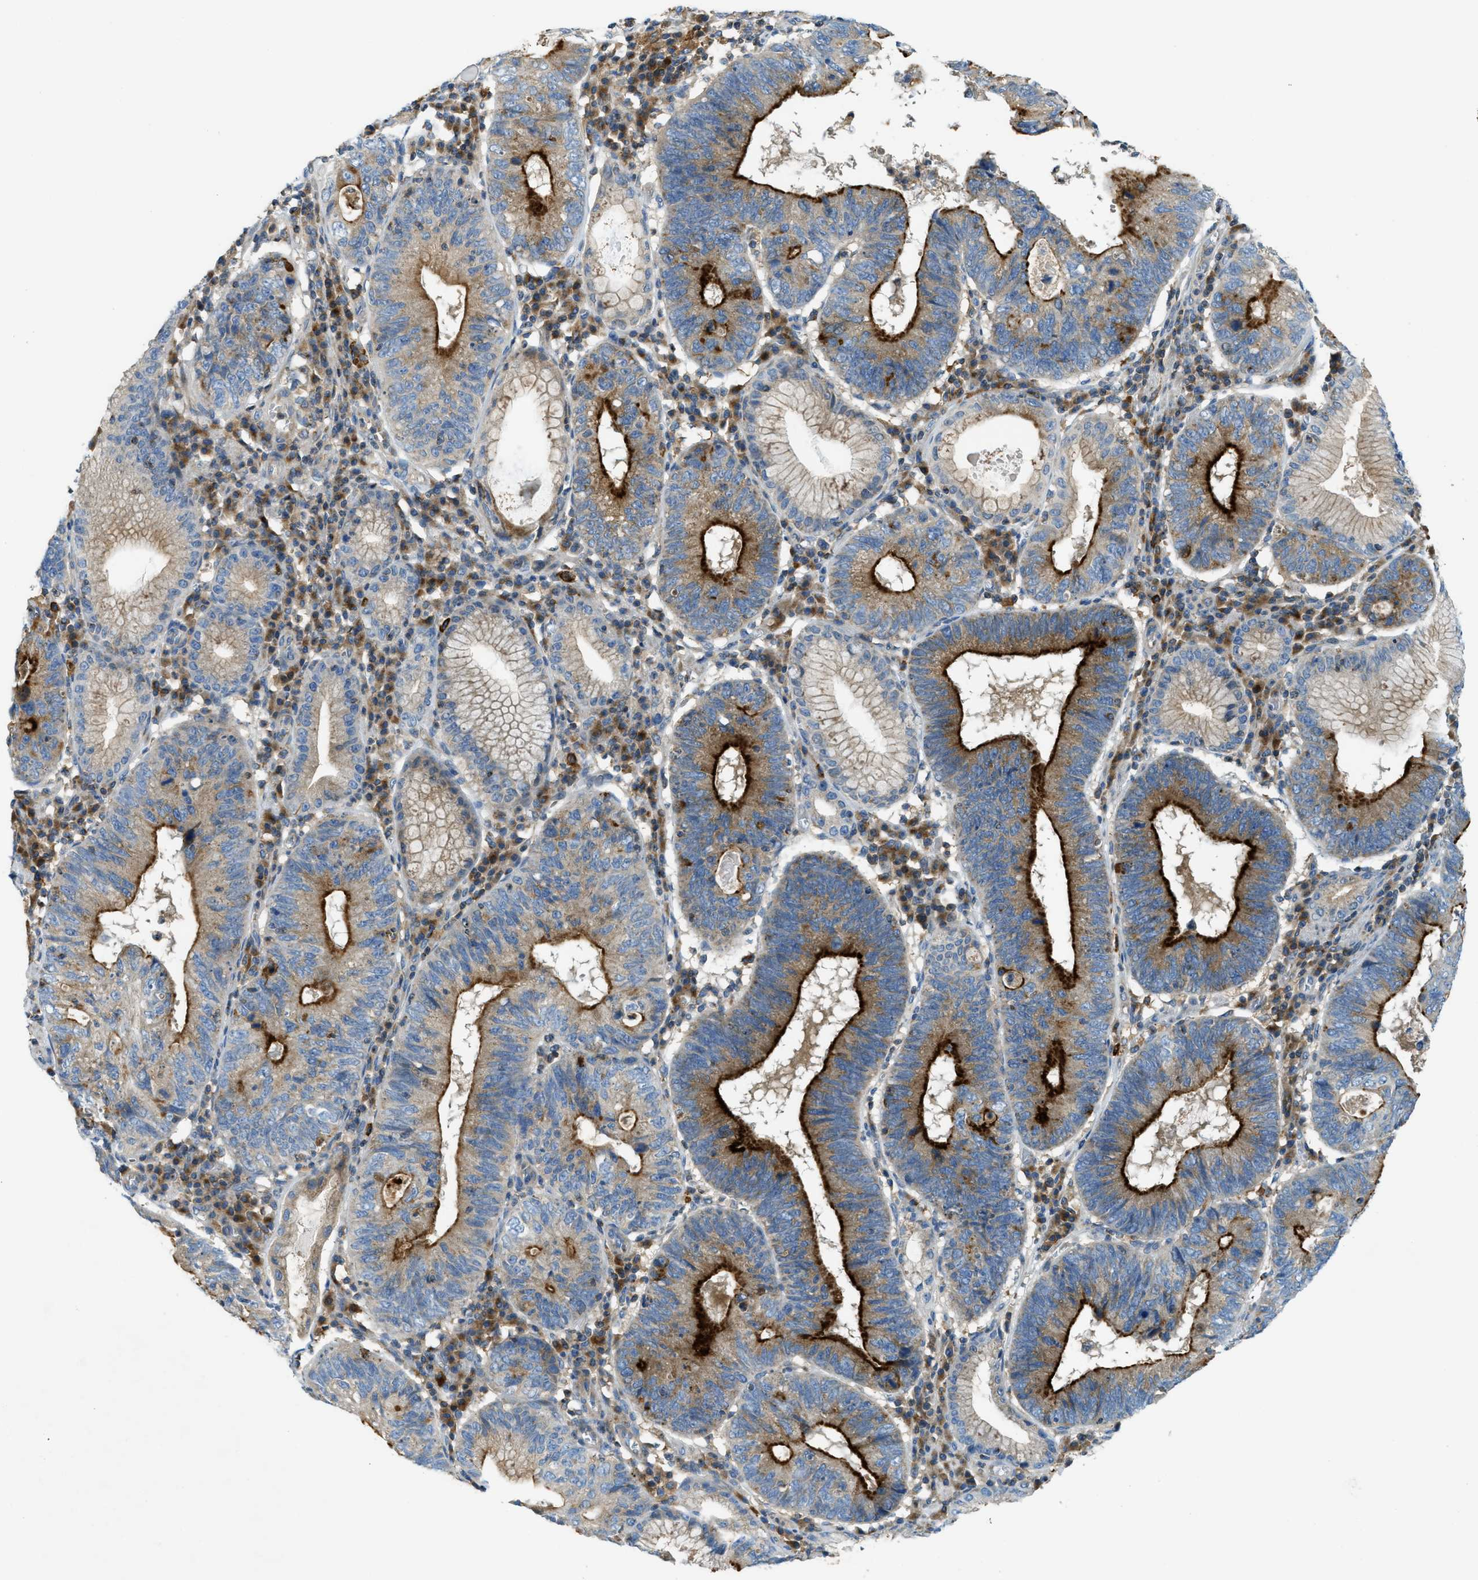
{"staining": {"intensity": "strong", "quantity": "25%-75%", "location": "cytoplasmic/membranous"}, "tissue": "stomach cancer", "cell_type": "Tumor cells", "image_type": "cancer", "snomed": [{"axis": "morphology", "description": "Adenocarcinoma, NOS"}, {"axis": "topography", "description": "Stomach"}], "caption": "This micrograph reveals immunohistochemistry staining of adenocarcinoma (stomach), with high strong cytoplasmic/membranous staining in about 25%-75% of tumor cells.", "gene": "RFFL", "patient": {"sex": "male", "age": 59}}